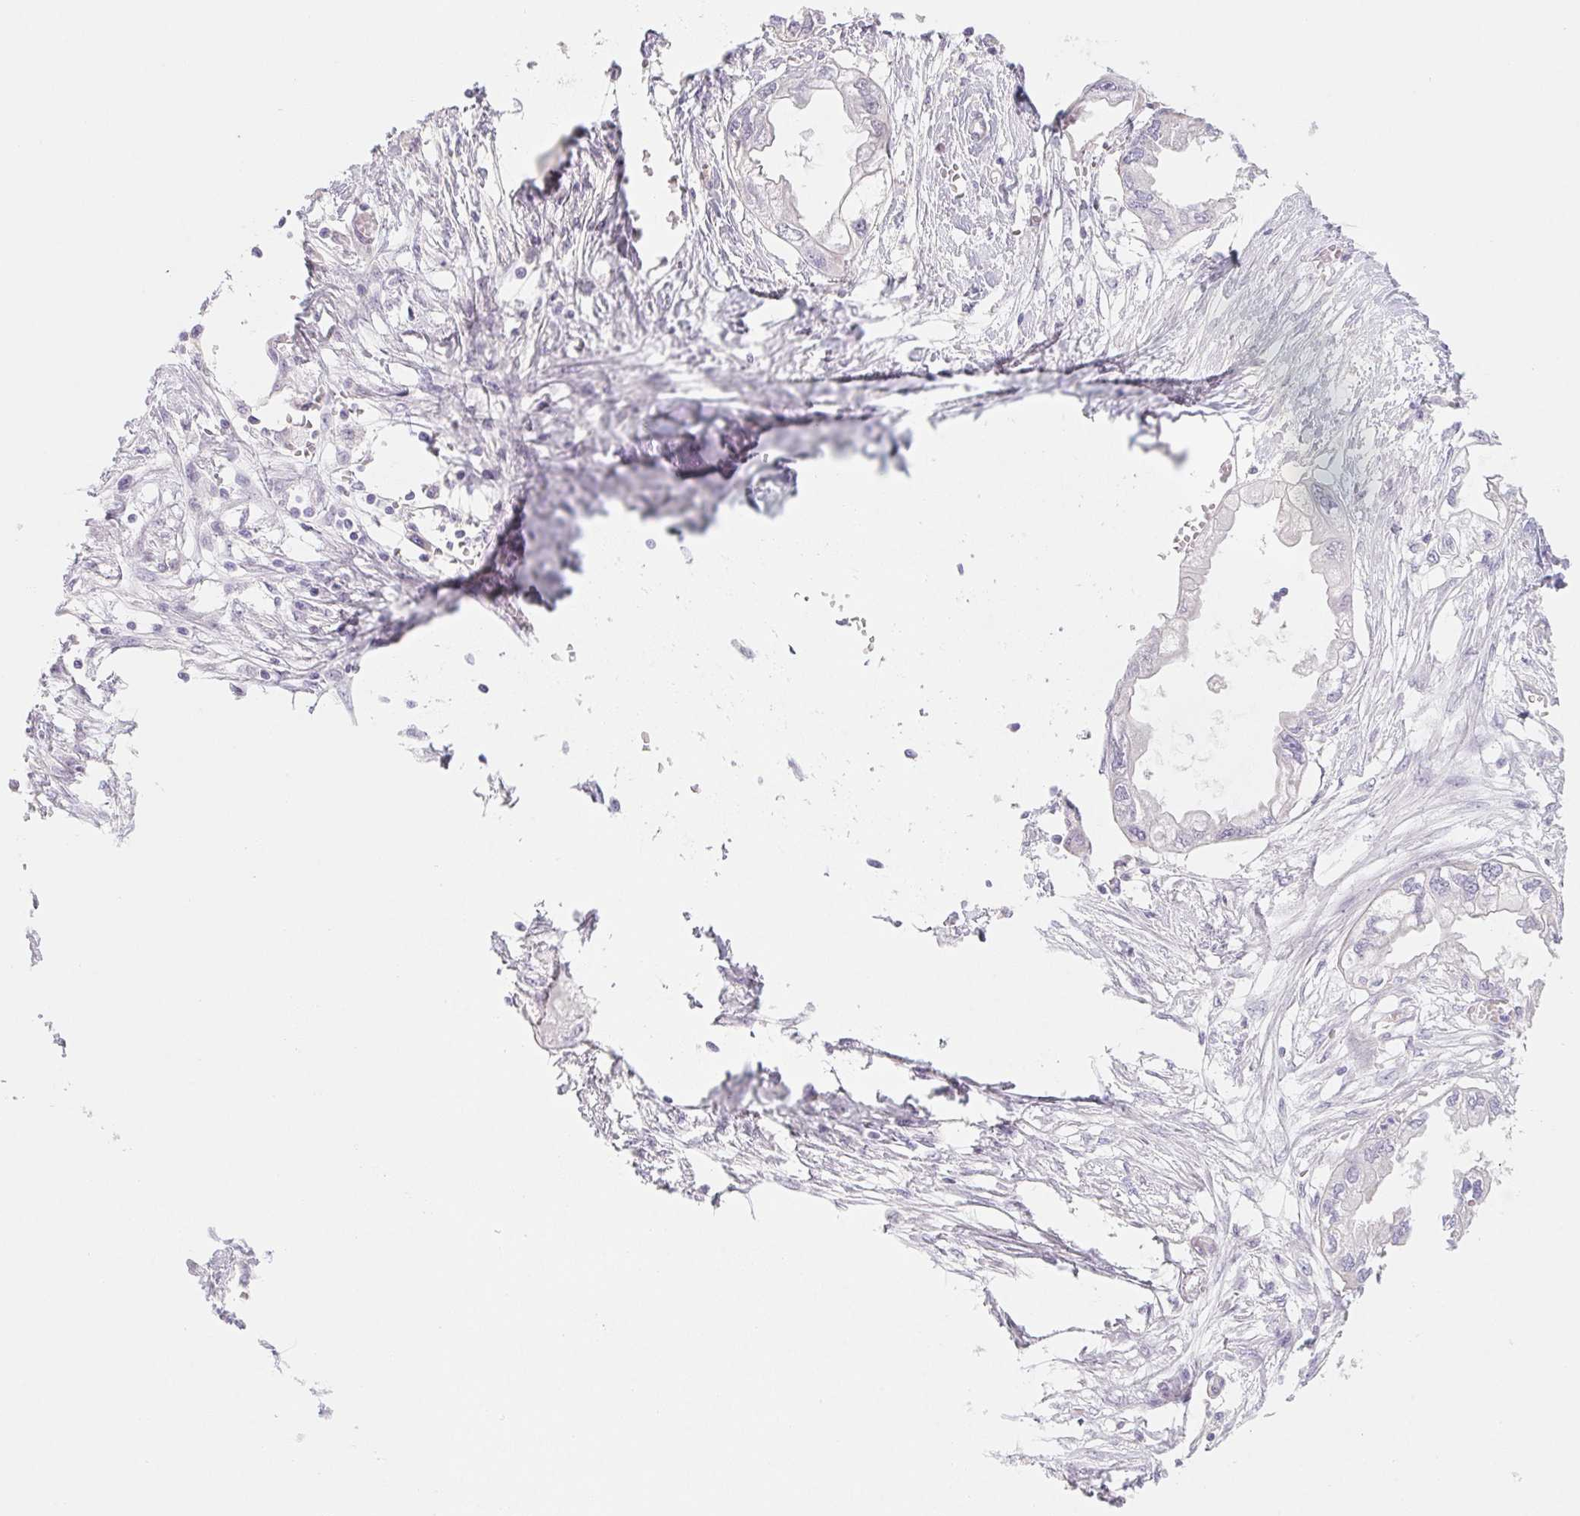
{"staining": {"intensity": "negative", "quantity": "none", "location": "none"}, "tissue": "endometrial cancer", "cell_type": "Tumor cells", "image_type": "cancer", "snomed": [{"axis": "morphology", "description": "Adenocarcinoma, NOS"}, {"axis": "morphology", "description": "Adenocarcinoma, metastatic, NOS"}, {"axis": "topography", "description": "Adipose tissue"}, {"axis": "topography", "description": "Endometrium"}], "caption": "Metastatic adenocarcinoma (endometrial) was stained to show a protein in brown. There is no significant staining in tumor cells.", "gene": "CTNND2", "patient": {"sex": "female", "age": 67}}